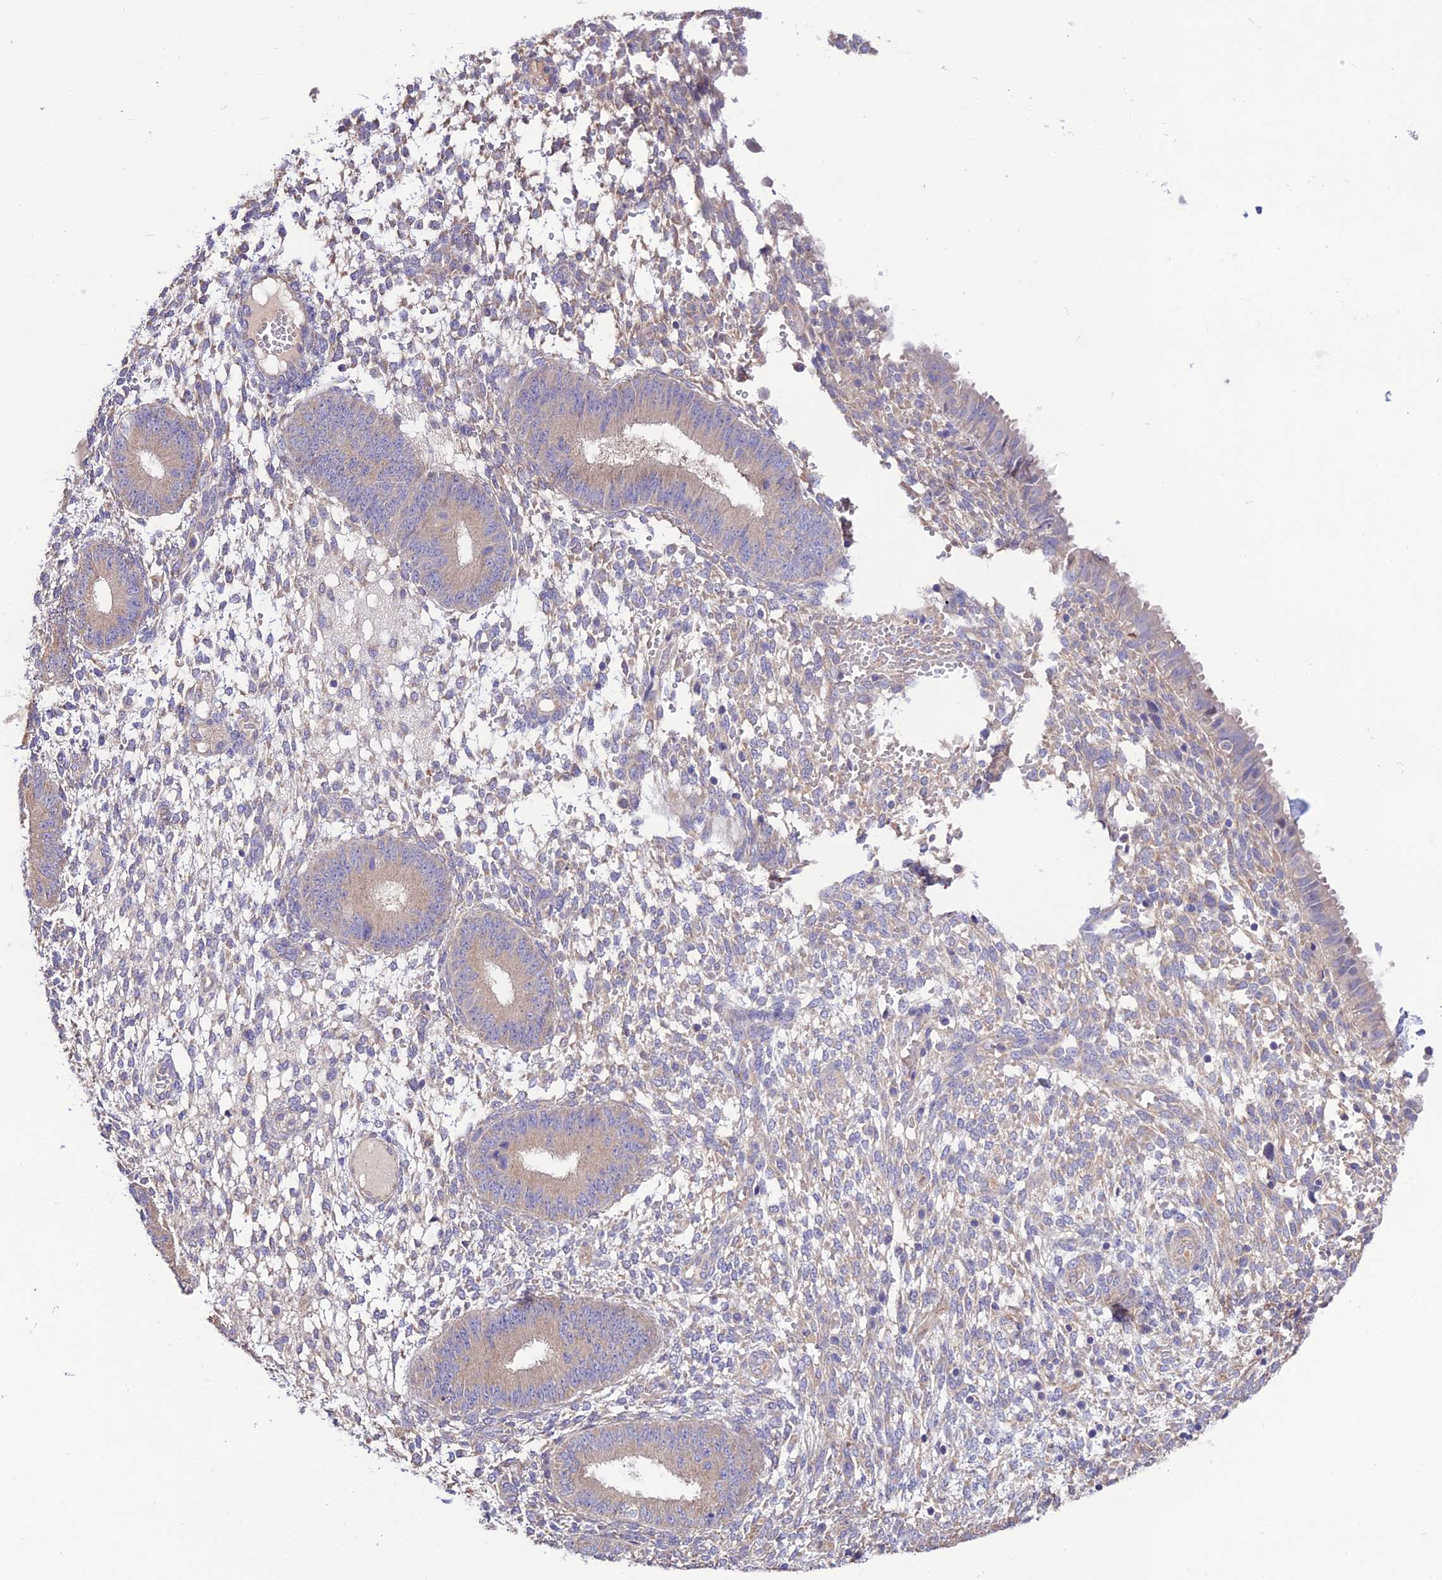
{"staining": {"intensity": "weak", "quantity": "<25%", "location": "cytoplasmic/membranous"}, "tissue": "endometrium", "cell_type": "Cells in endometrial stroma", "image_type": "normal", "snomed": [{"axis": "morphology", "description": "Normal tissue, NOS"}, {"axis": "topography", "description": "Endometrium"}], "caption": "Immunohistochemical staining of benign human endometrium shows no significant staining in cells in endometrial stroma.", "gene": "BRME1", "patient": {"sex": "female", "age": 49}}